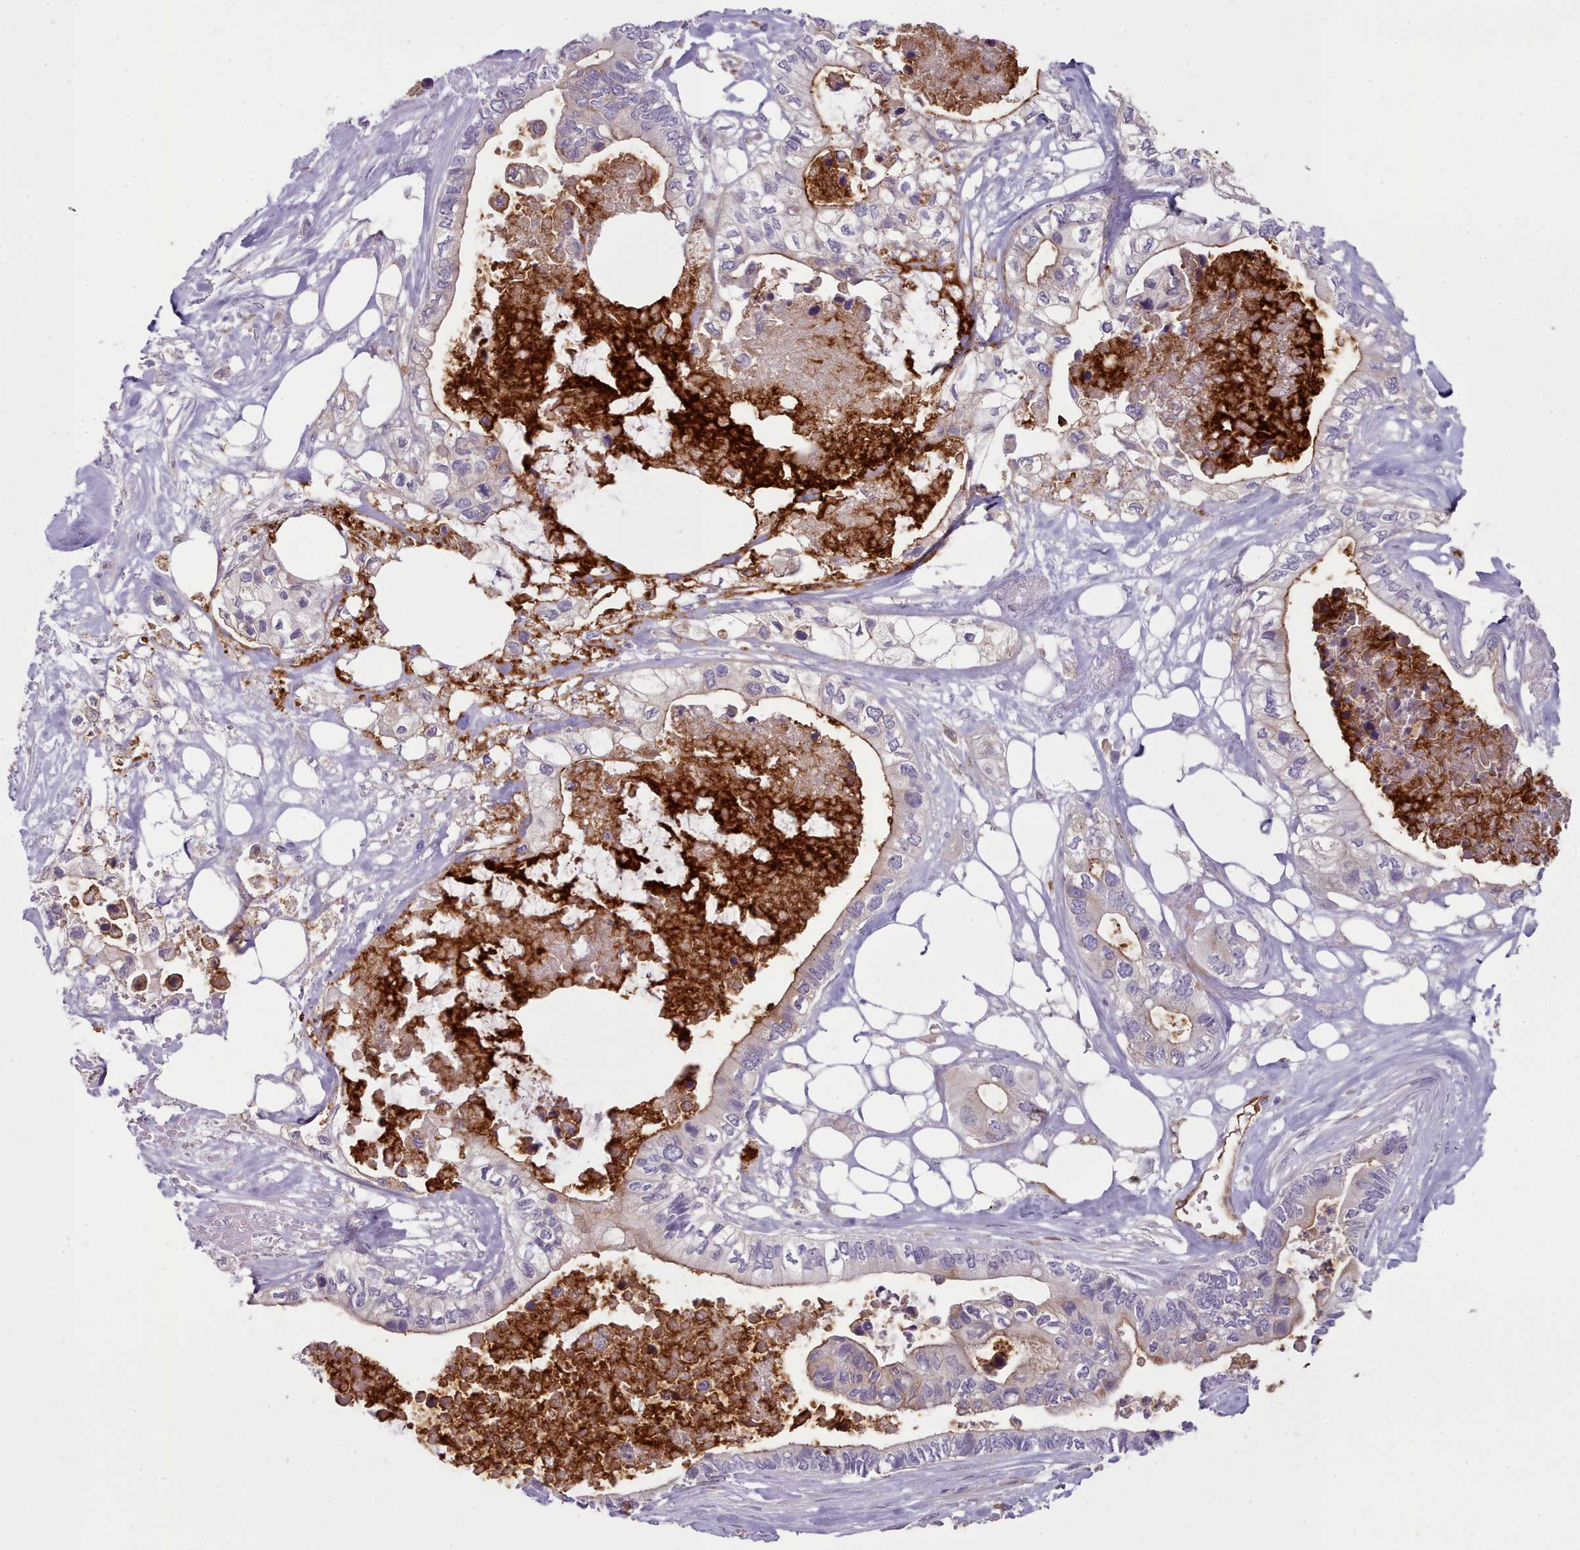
{"staining": {"intensity": "negative", "quantity": "none", "location": "none"}, "tissue": "pancreatic cancer", "cell_type": "Tumor cells", "image_type": "cancer", "snomed": [{"axis": "morphology", "description": "Adenocarcinoma, NOS"}, {"axis": "topography", "description": "Pancreas"}], "caption": "Immunohistochemical staining of human pancreatic cancer (adenocarcinoma) demonstrates no significant positivity in tumor cells.", "gene": "CD300LF", "patient": {"sex": "female", "age": 63}}